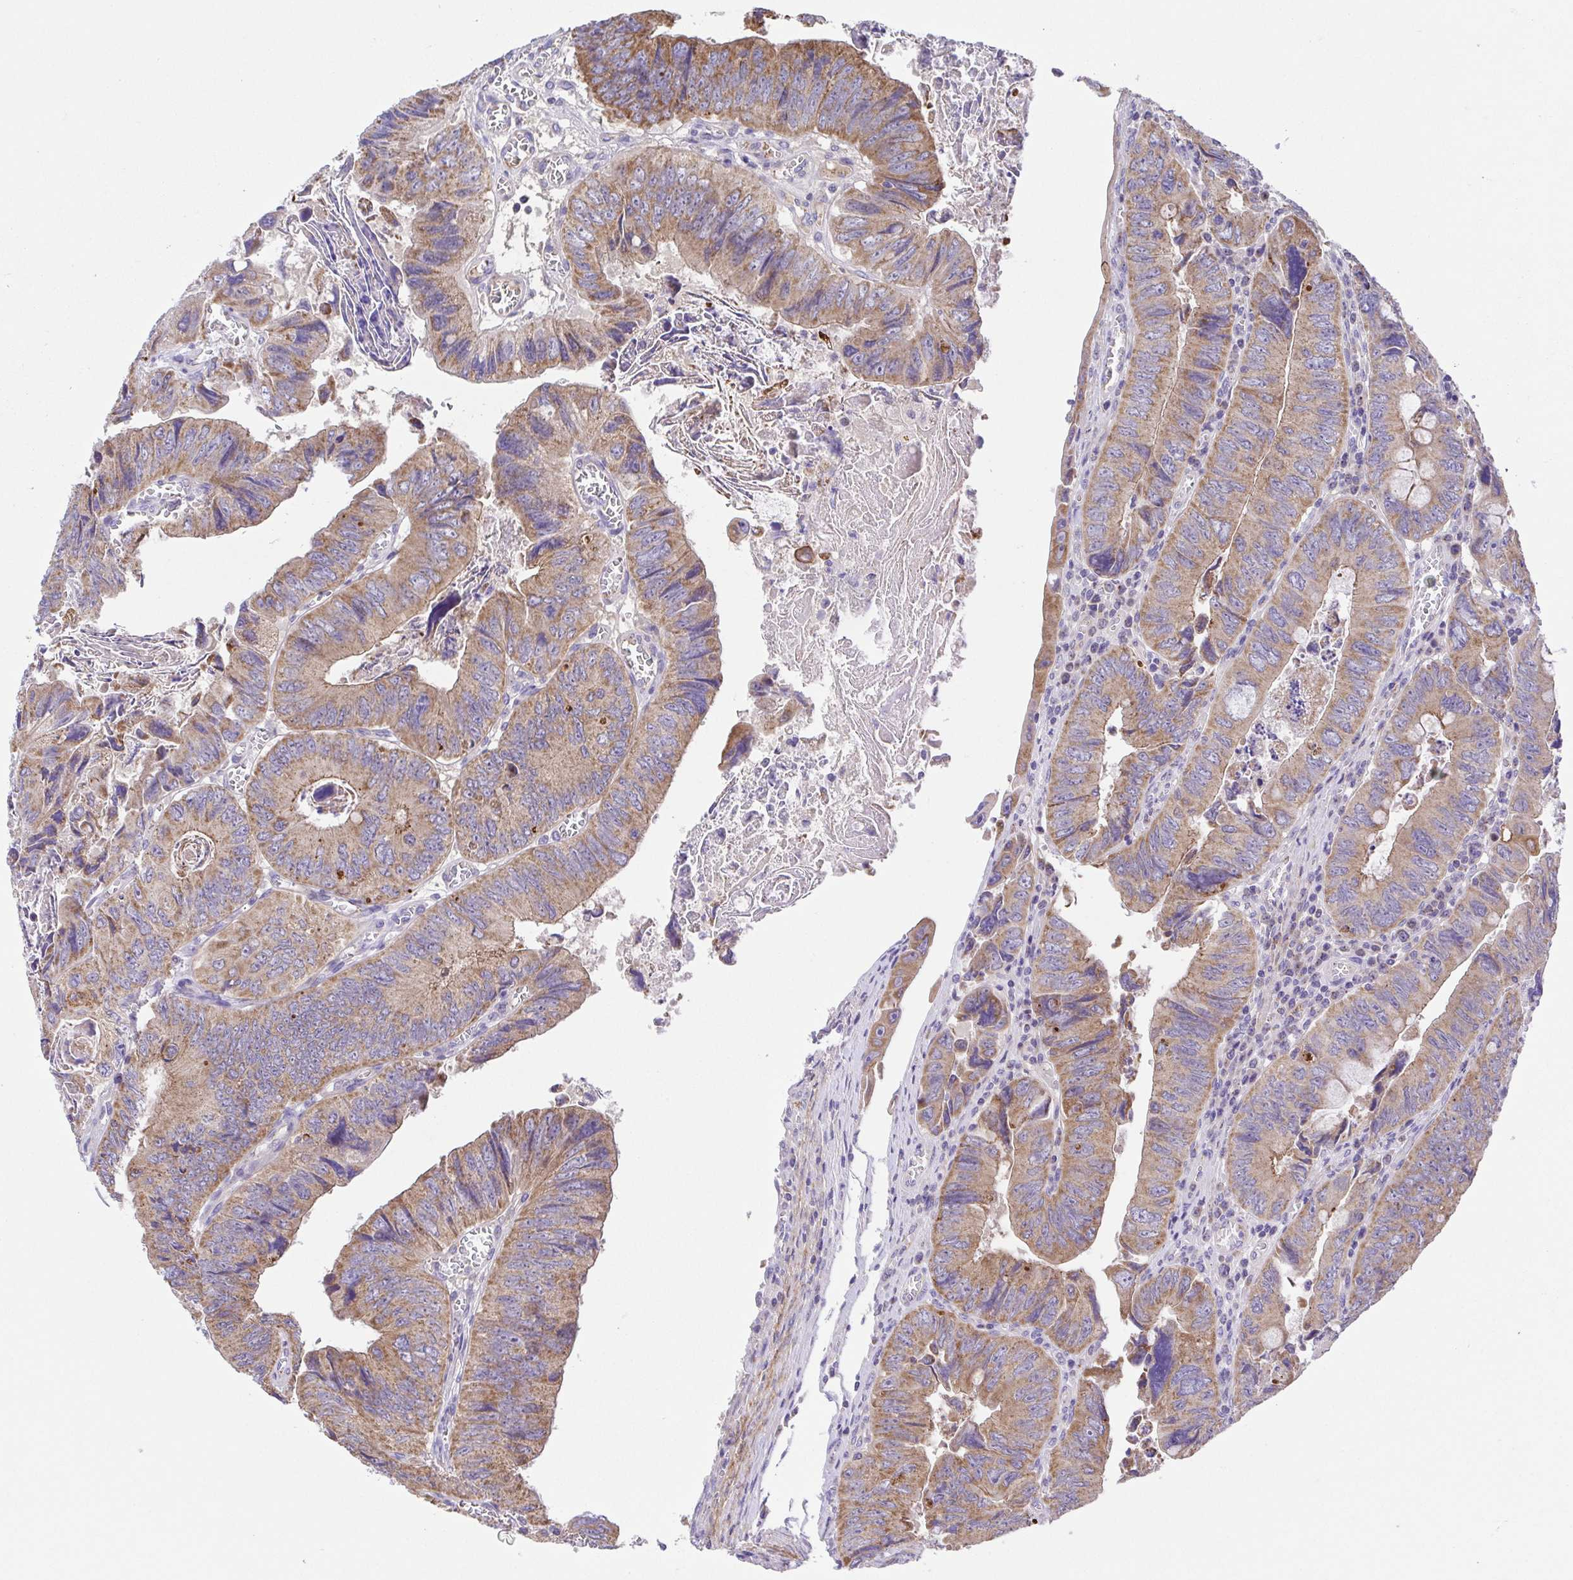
{"staining": {"intensity": "moderate", "quantity": ">75%", "location": "cytoplasmic/membranous"}, "tissue": "colorectal cancer", "cell_type": "Tumor cells", "image_type": "cancer", "snomed": [{"axis": "morphology", "description": "Adenocarcinoma, NOS"}, {"axis": "topography", "description": "Colon"}], "caption": "Approximately >75% of tumor cells in human colorectal adenocarcinoma demonstrate moderate cytoplasmic/membranous protein expression as visualized by brown immunohistochemical staining.", "gene": "SLC13A1", "patient": {"sex": "female", "age": 84}}